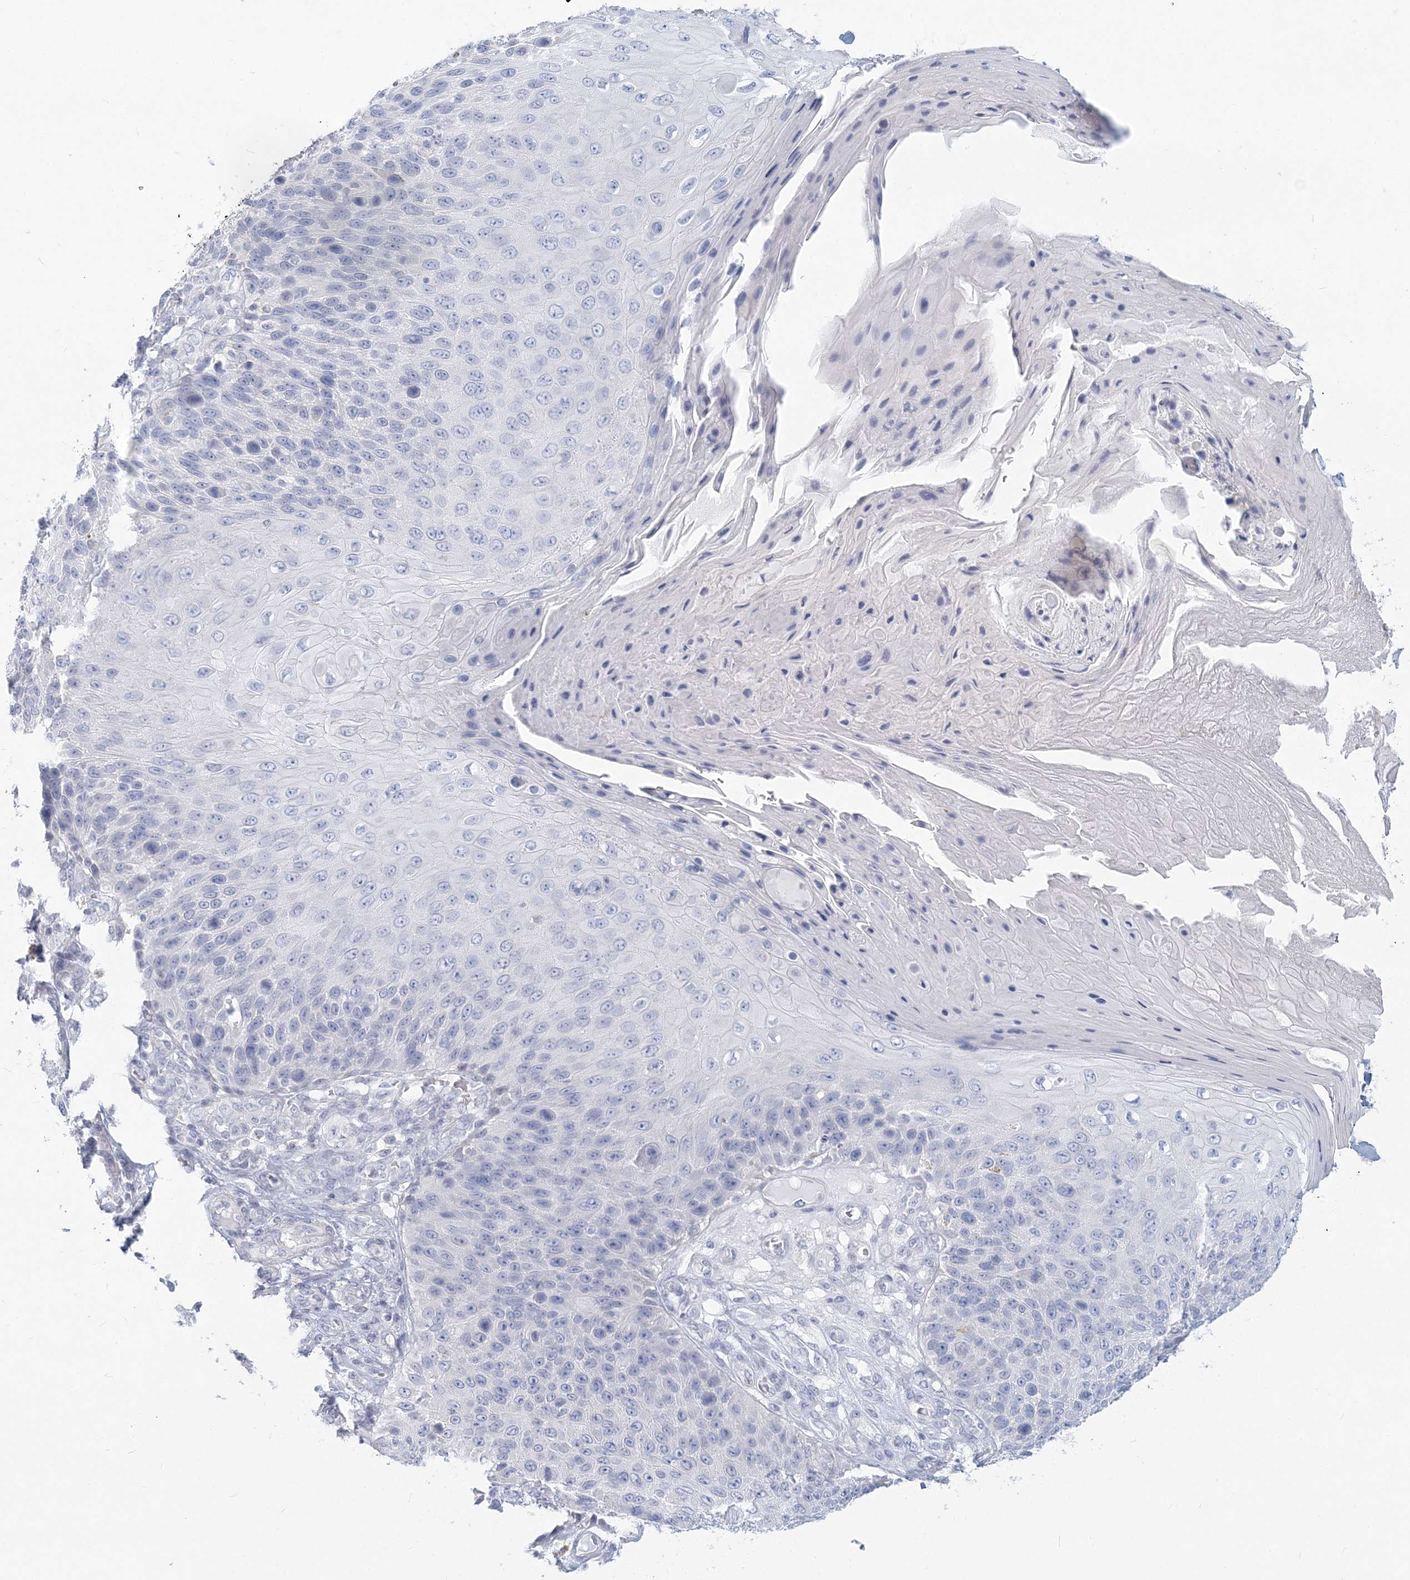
{"staining": {"intensity": "negative", "quantity": "none", "location": "none"}, "tissue": "skin cancer", "cell_type": "Tumor cells", "image_type": "cancer", "snomed": [{"axis": "morphology", "description": "Squamous cell carcinoma, NOS"}, {"axis": "topography", "description": "Skin"}], "caption": "A high-resolution micrograph shows immunohistochemistry (IHC) staining of skin squamous cell carcinoma, which shows no significant expression in tumor cells.", "gene": "CSN1S1", "patient": {"sex": "female", "age": 88}}